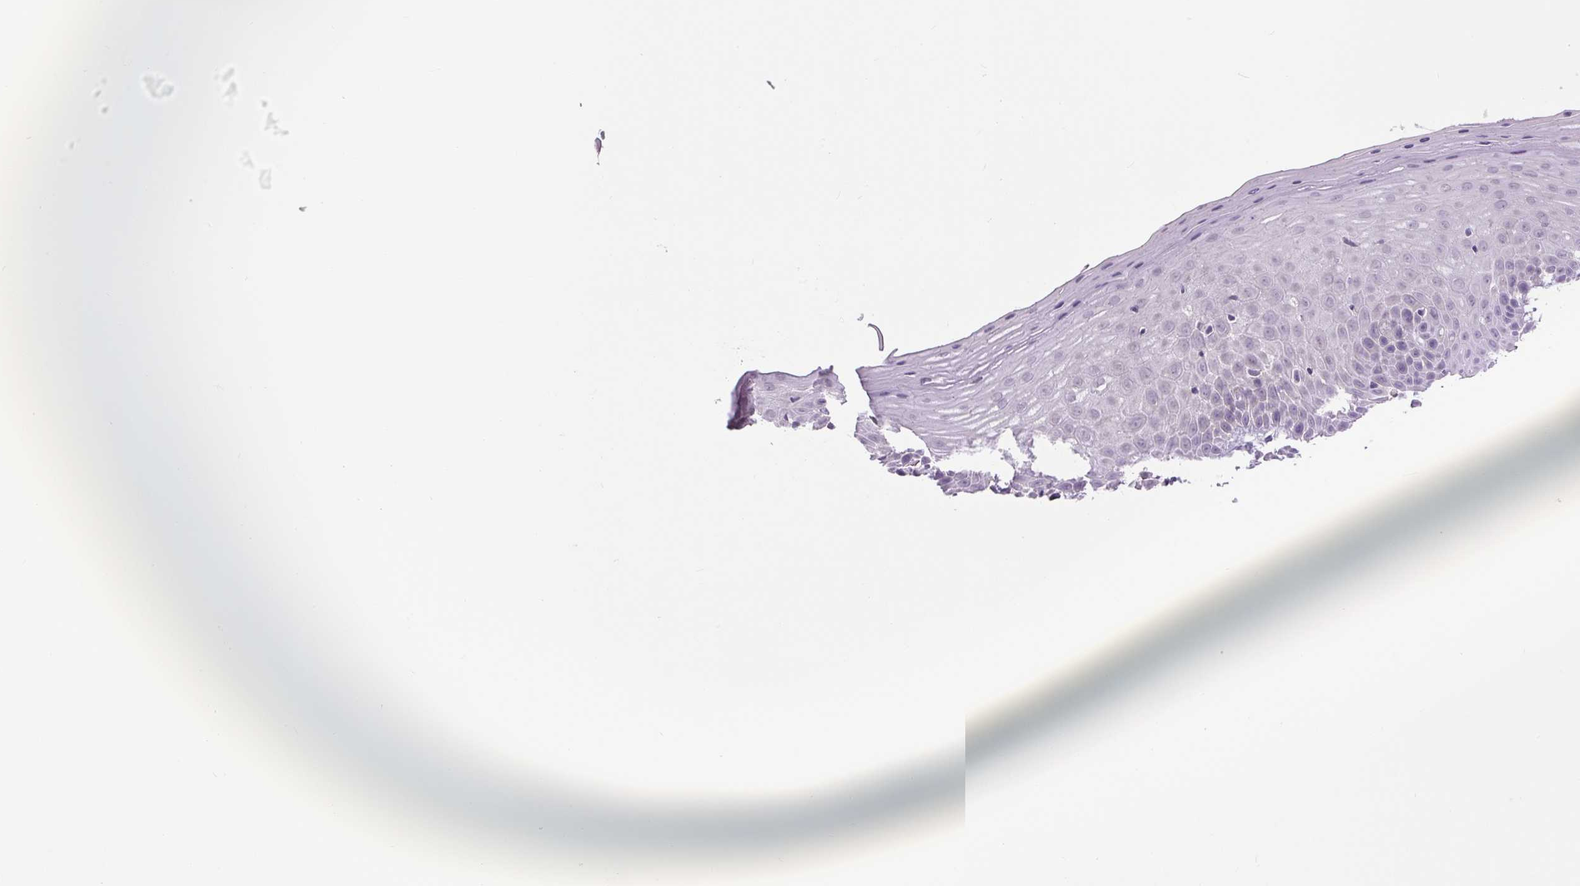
{"staining": {"intensity": "negative", "quantity": "none", "location": "none"}, "tissue": "cervix", "cell_type": "Glandular cells", "image_type": "normal", "snomed": [{"axis": "morphology", "description": "Normal tissue, NOS"}, {"axis": "topography", "description": "Cervix"}], "caption": "Glandular cells show no significant protein positivity in unremarkable cervix.", "gene": "FABP7", "patient": {"sex": "female", "age": 36}}